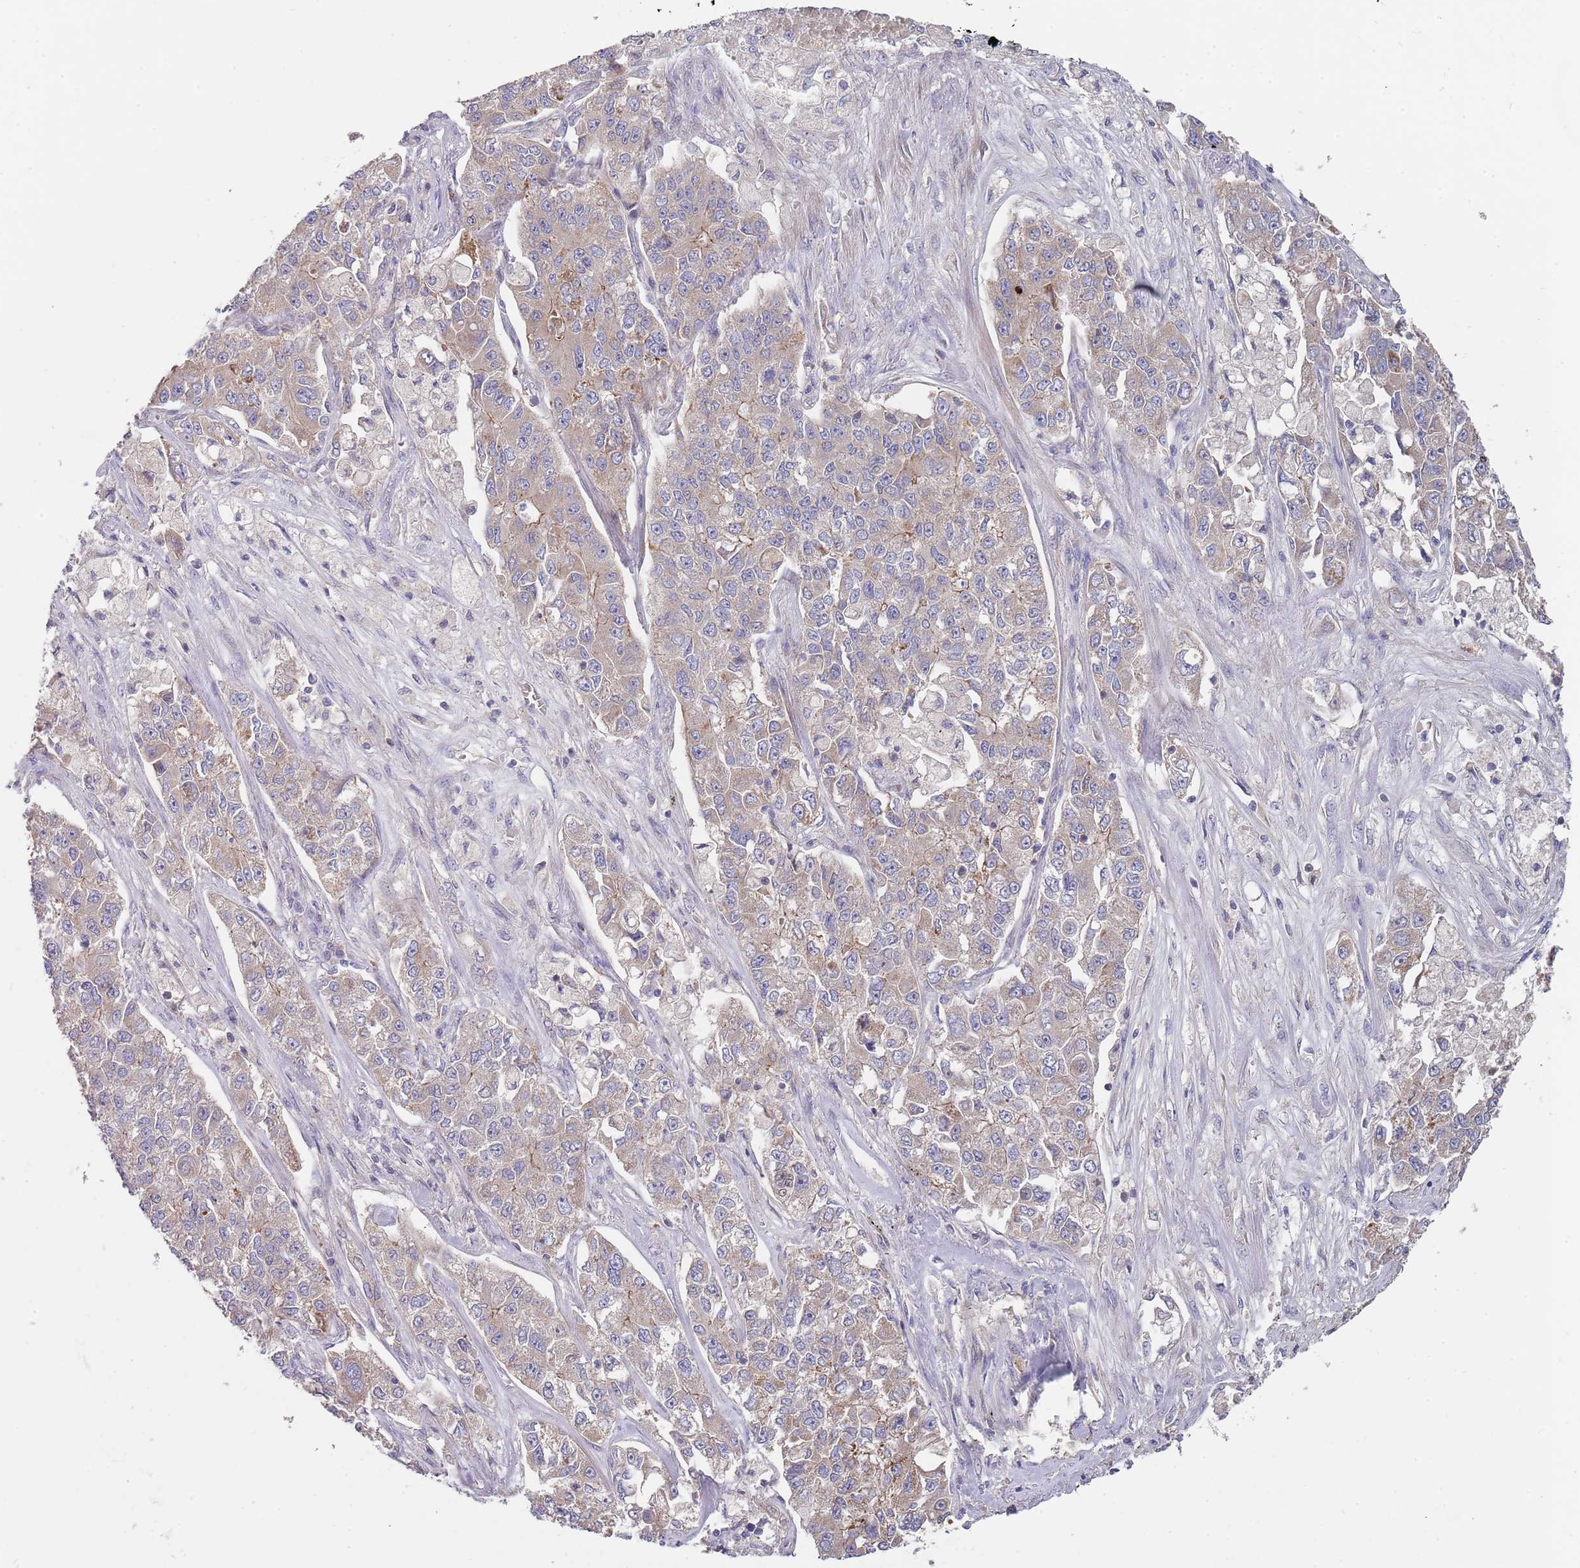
{"staining": {"intensity": "weak", "quantity": "<25%", "location": "cytoplasmic/membranous"}, "tissue": "lung cancer", "cell_type": "Tumor cells", "image_type": "cancer", "snomed": [{"axis": "morphology", "description": "Adenocarcinoma, NOS"}, {"axis": "topography", "description": "Lung"}], "caption": "Histopathology image shows no significant protein expression in tumor cells of adenocarcinoma (lung).", "gene": "ABCC10", "patient": {"sex": "male", "age": 49}}